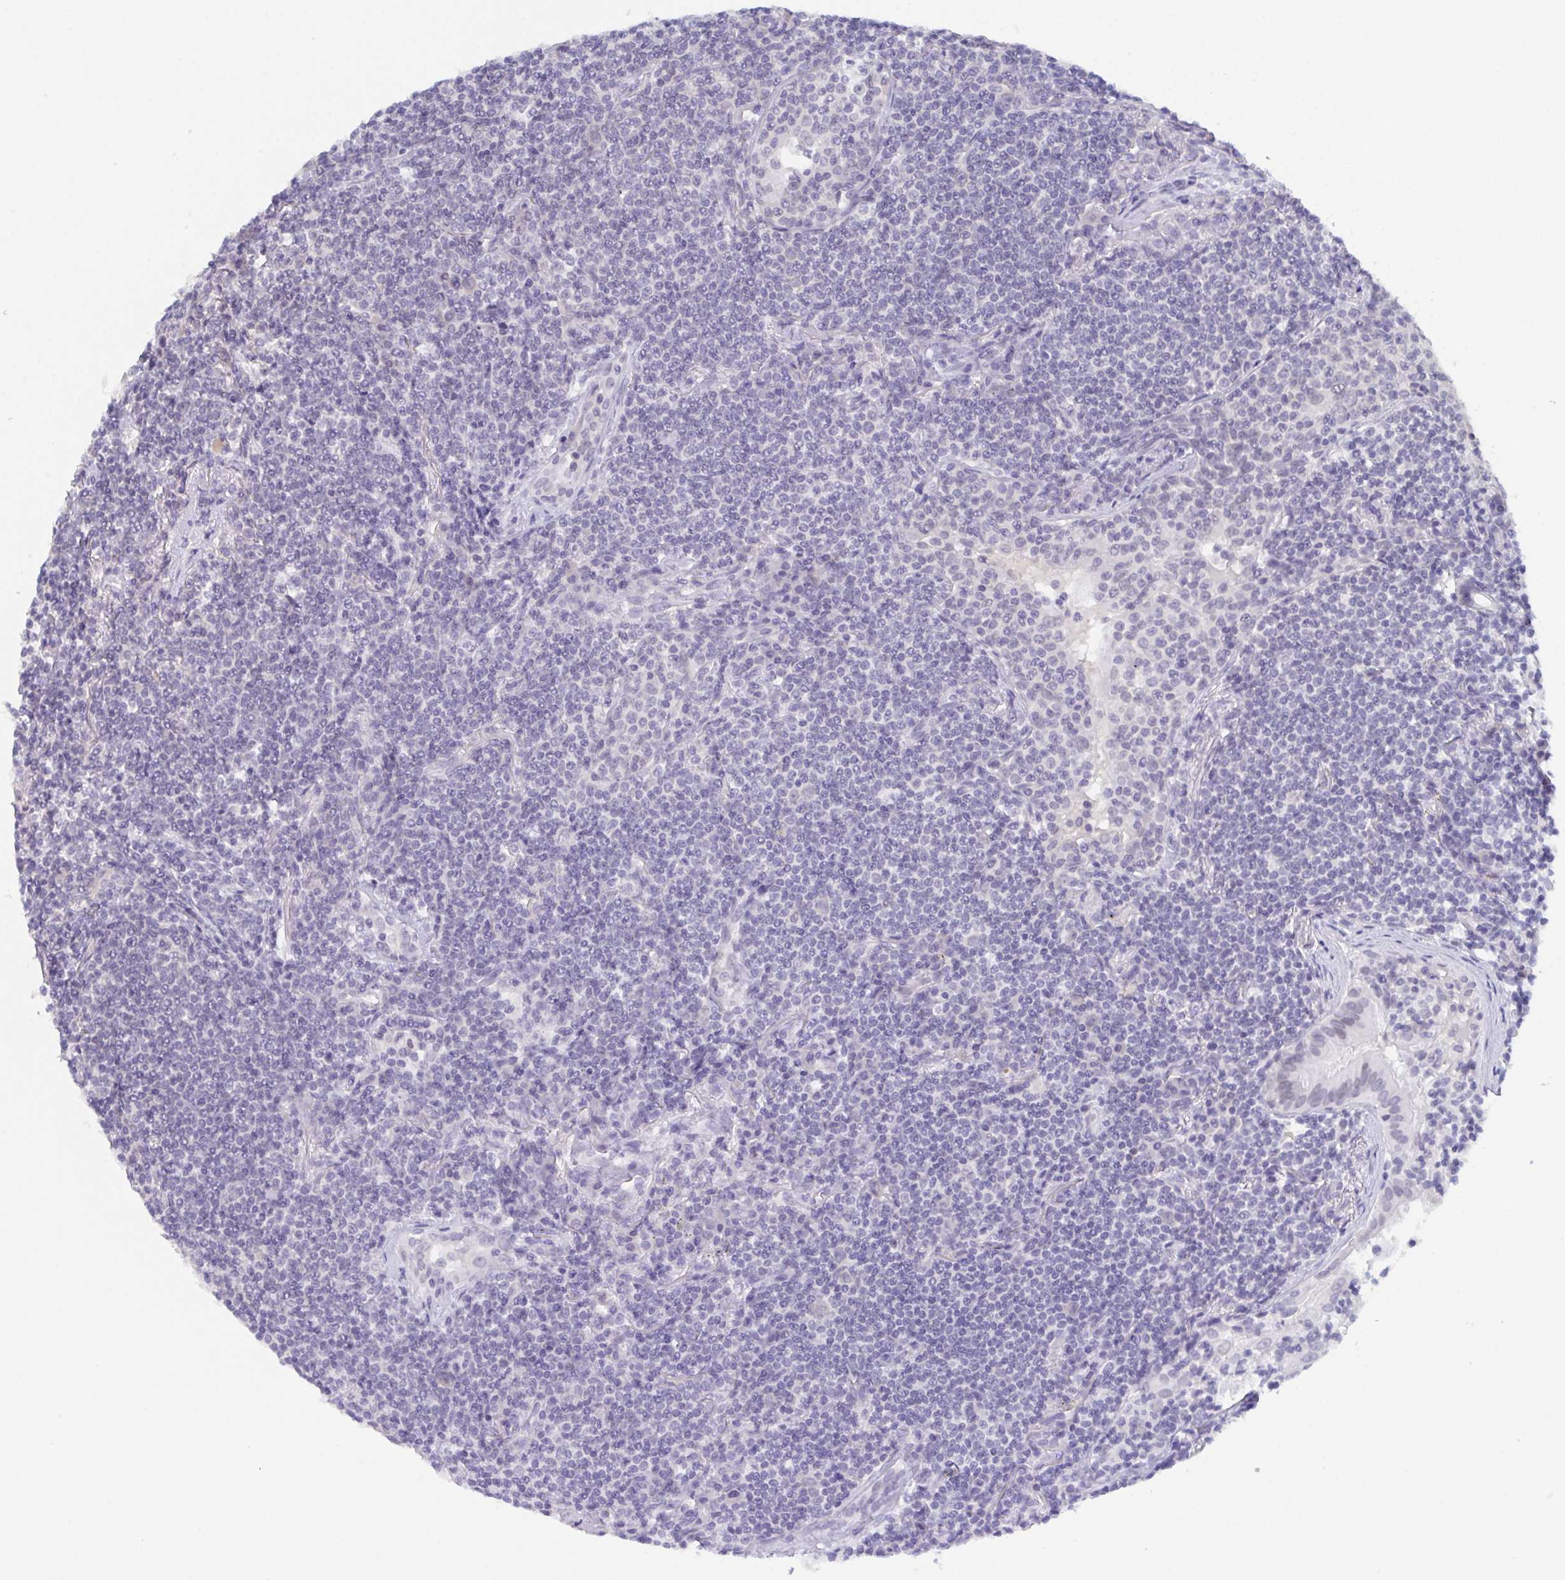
{"staining": {"intensity": "negative", "quantity": "none", "location": "none"}, "tissue": "lymphoma", "cell_type": "Tumor cells", "image_type": "cancer", "snomed": [{"axis": "morphology", "description": "Malignant lymphoma, non-Hodgkin's type, Low grade"}, {"axis": "topography", "description": "Lung"}], "caption": "High power microscopy histopathology image of an immunohistochemistry image of lymphoma, revealing no significant staining in tumor cells.", "gene": "SERPINB13", "patient": {"sex": "female", "age": 71}}